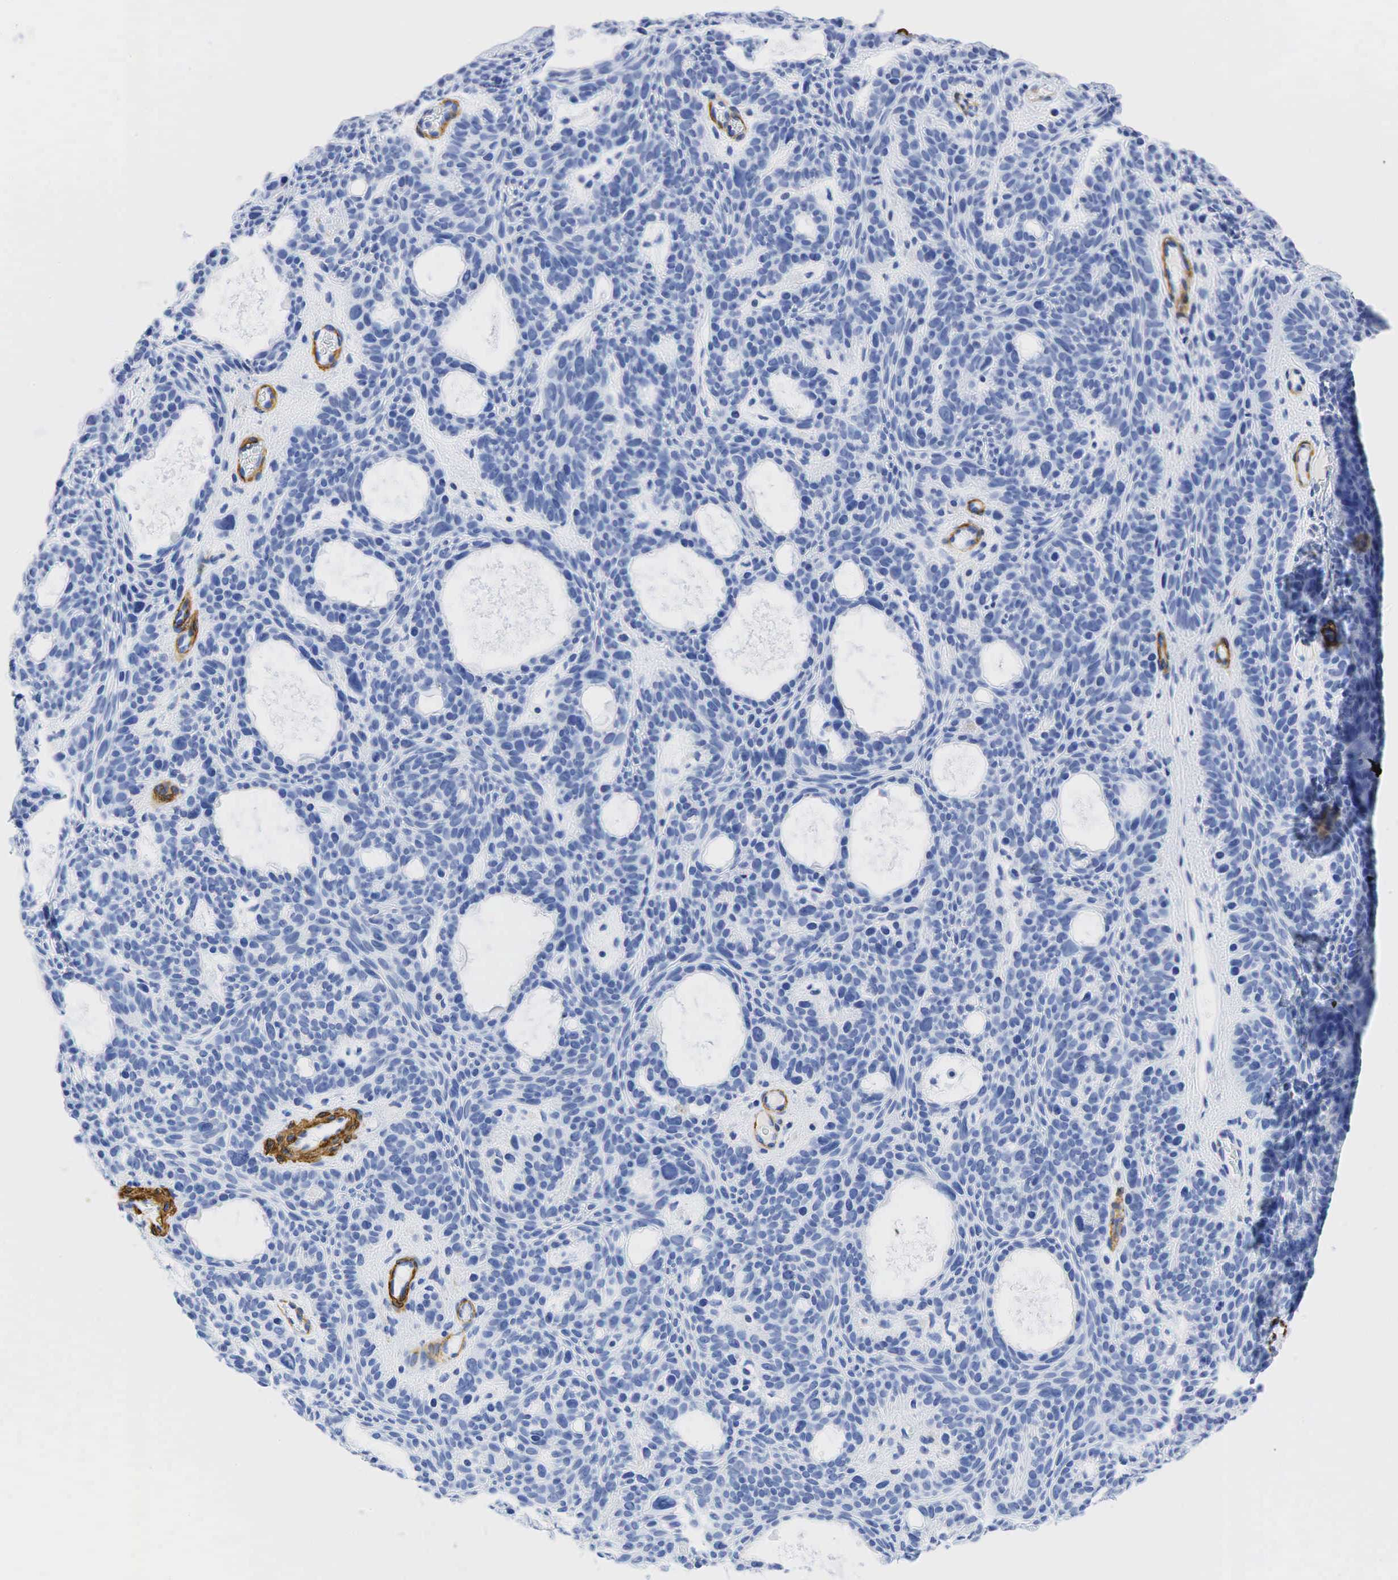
{"staining": {"intensity": "negative", "quantity": "none", "location": "none"}, "tissue": "skin cancer", "cell_type": "Tumor cells", "image_type": "cancer", "snomed": [{"axis": "morphology", "description": "Basal cell carcinoma"}, {"axis": "topography", "description": "Skin"}], "caption": "Protein analysis of basal cell carcinoma (skin) displays no significant positivity in tumor cells.", "gene": "ACTA1", "patient": {"sex": "male", "age": 44}}